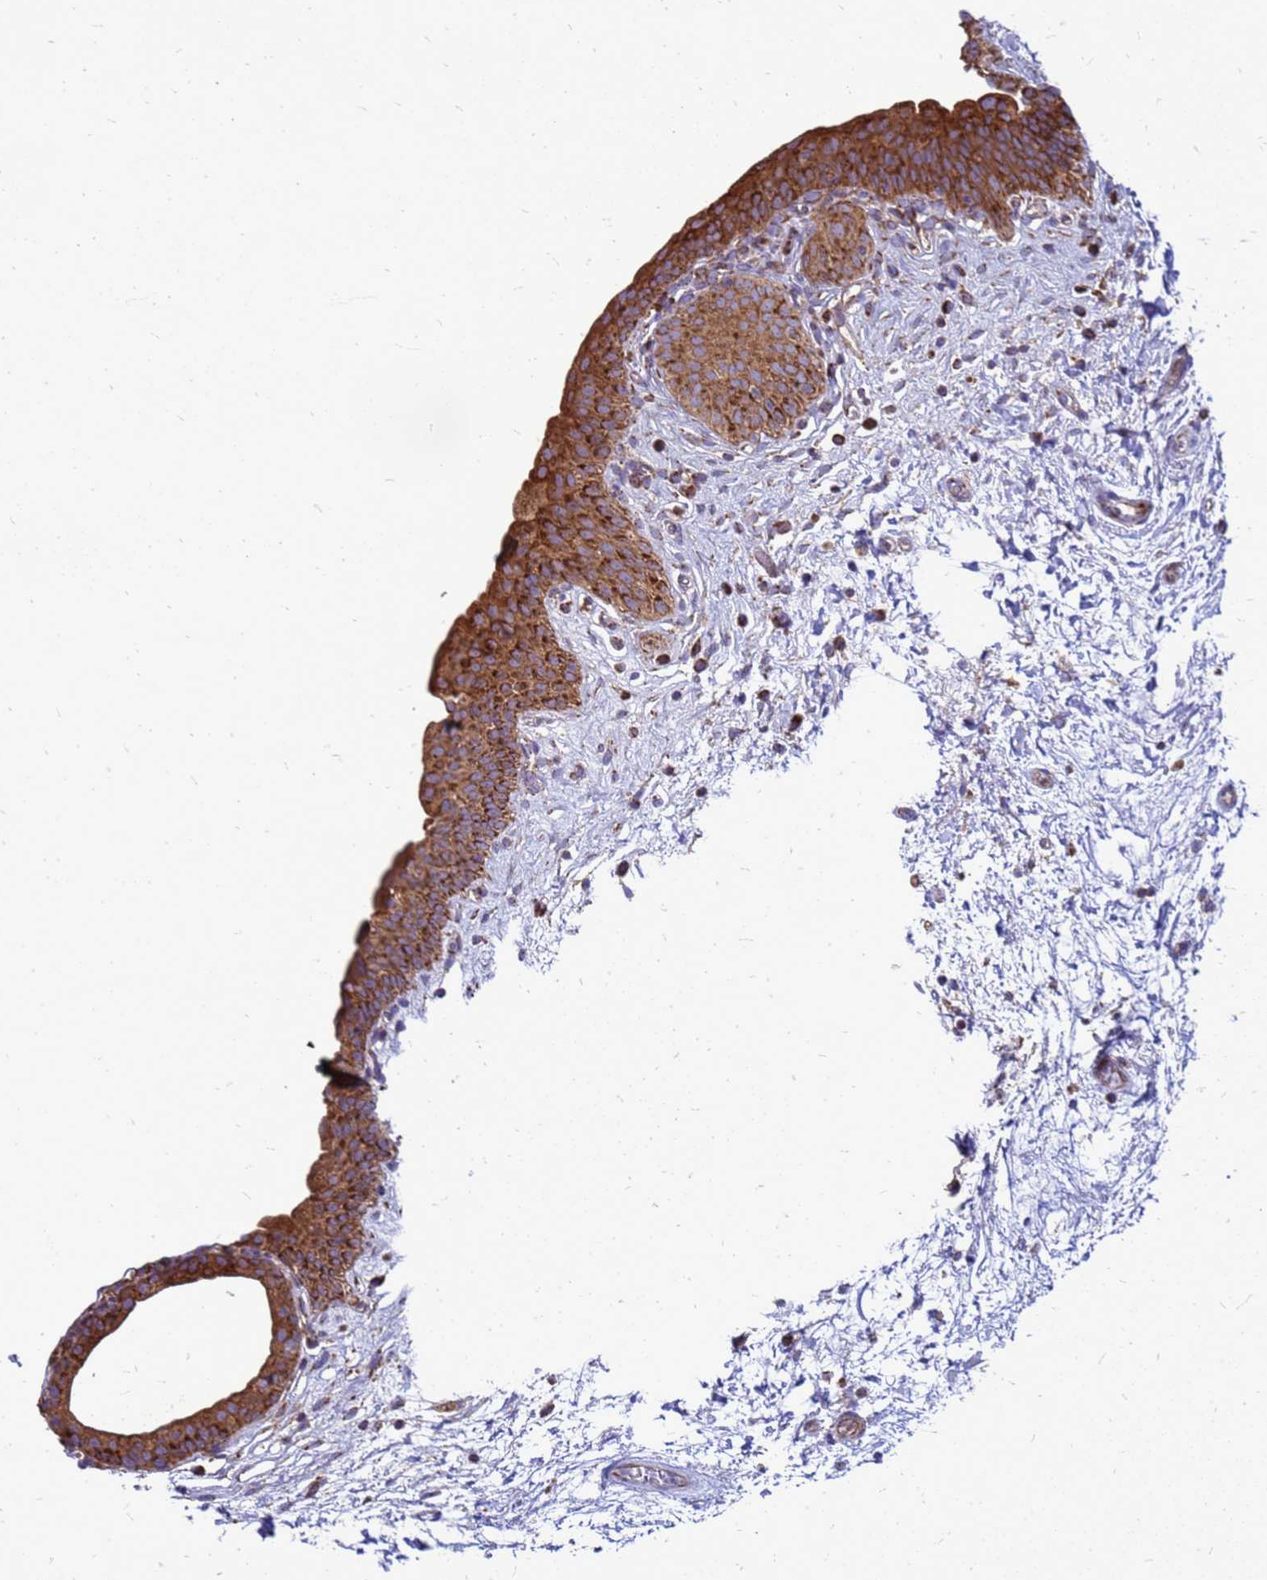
{"staining": {"intensity": "strong", "quantity": ">75%", "location": "cytoplasmic/membranous"}, "tissue": "urinary bladder", "cell_type": "Urothelial cells", "image_type": "normal", "snomed": [{"axis": "morphology", "description": "Normal tissue, NOS"}, {"axis": "topography", "description": "Urinary bladder"}], "caption": "Strong cytoplasmic/membranous positivity for a protein is appreciated in about >75% of urothelial cells of unremarkable urinary bladder using immunohistochemistry (IHC).", "gene": "FSTL4", "patient": {"sex": "male", "age": 83}}